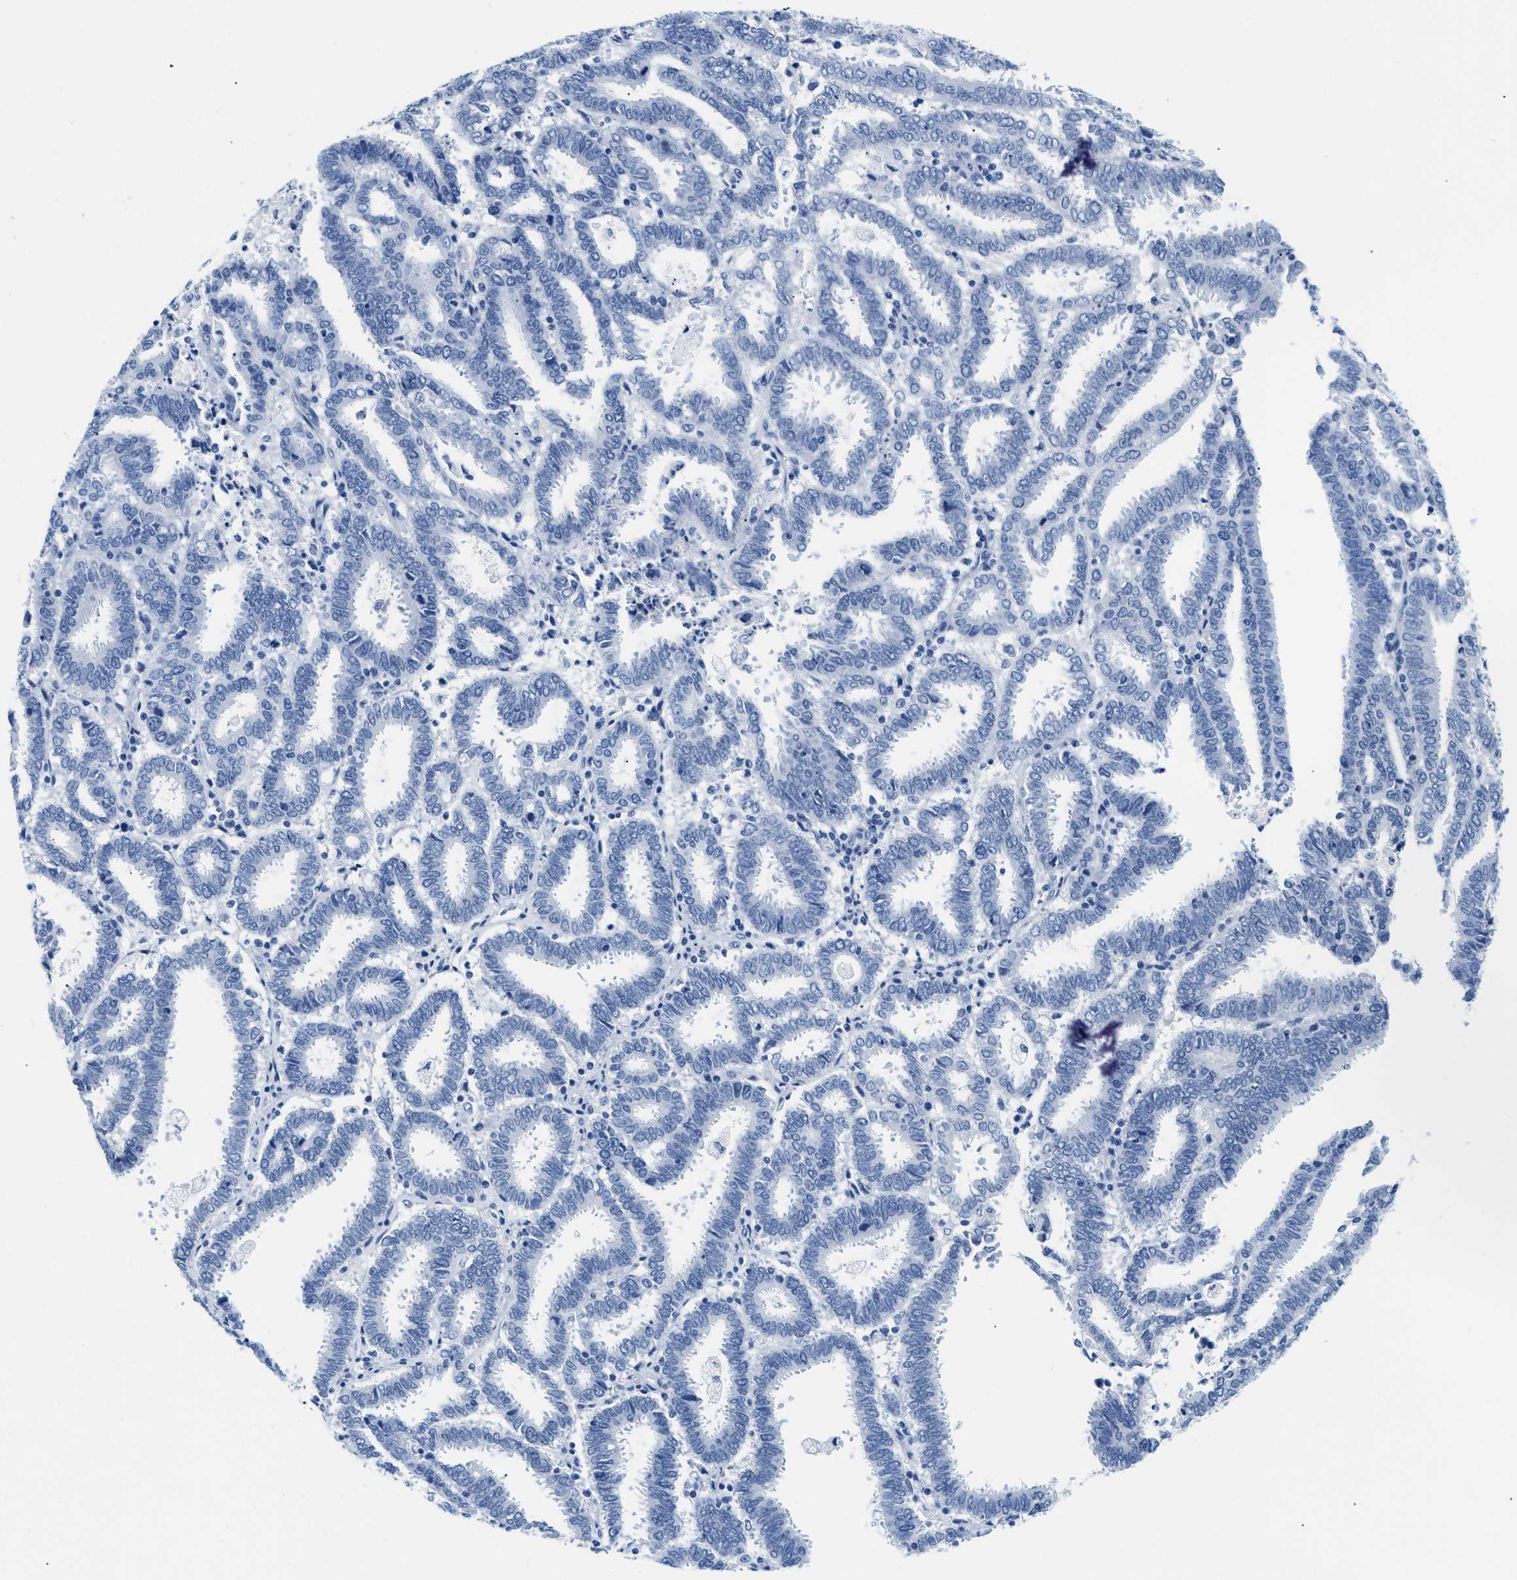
{"staining": {"intensity": "negative", "quantity": "none", "location": "none"}, "tissue": "endometrial cancer", "cell_type": "Tumor cells", "image_type": "cancer", "snomed": [{"axis": "morphology", "description": "Adenocarcinoma, NOS"}, {"axis": "topography", "description": "Uterus"}], "caption": "IHC photomicrograph of neoplastic tissue: human endometrial adenocarcinoma stained with DAB exhibits no significant protein positivity in tumor cells.", "gene": "GSN", "patient": {"sex": "female", "age": 83}}